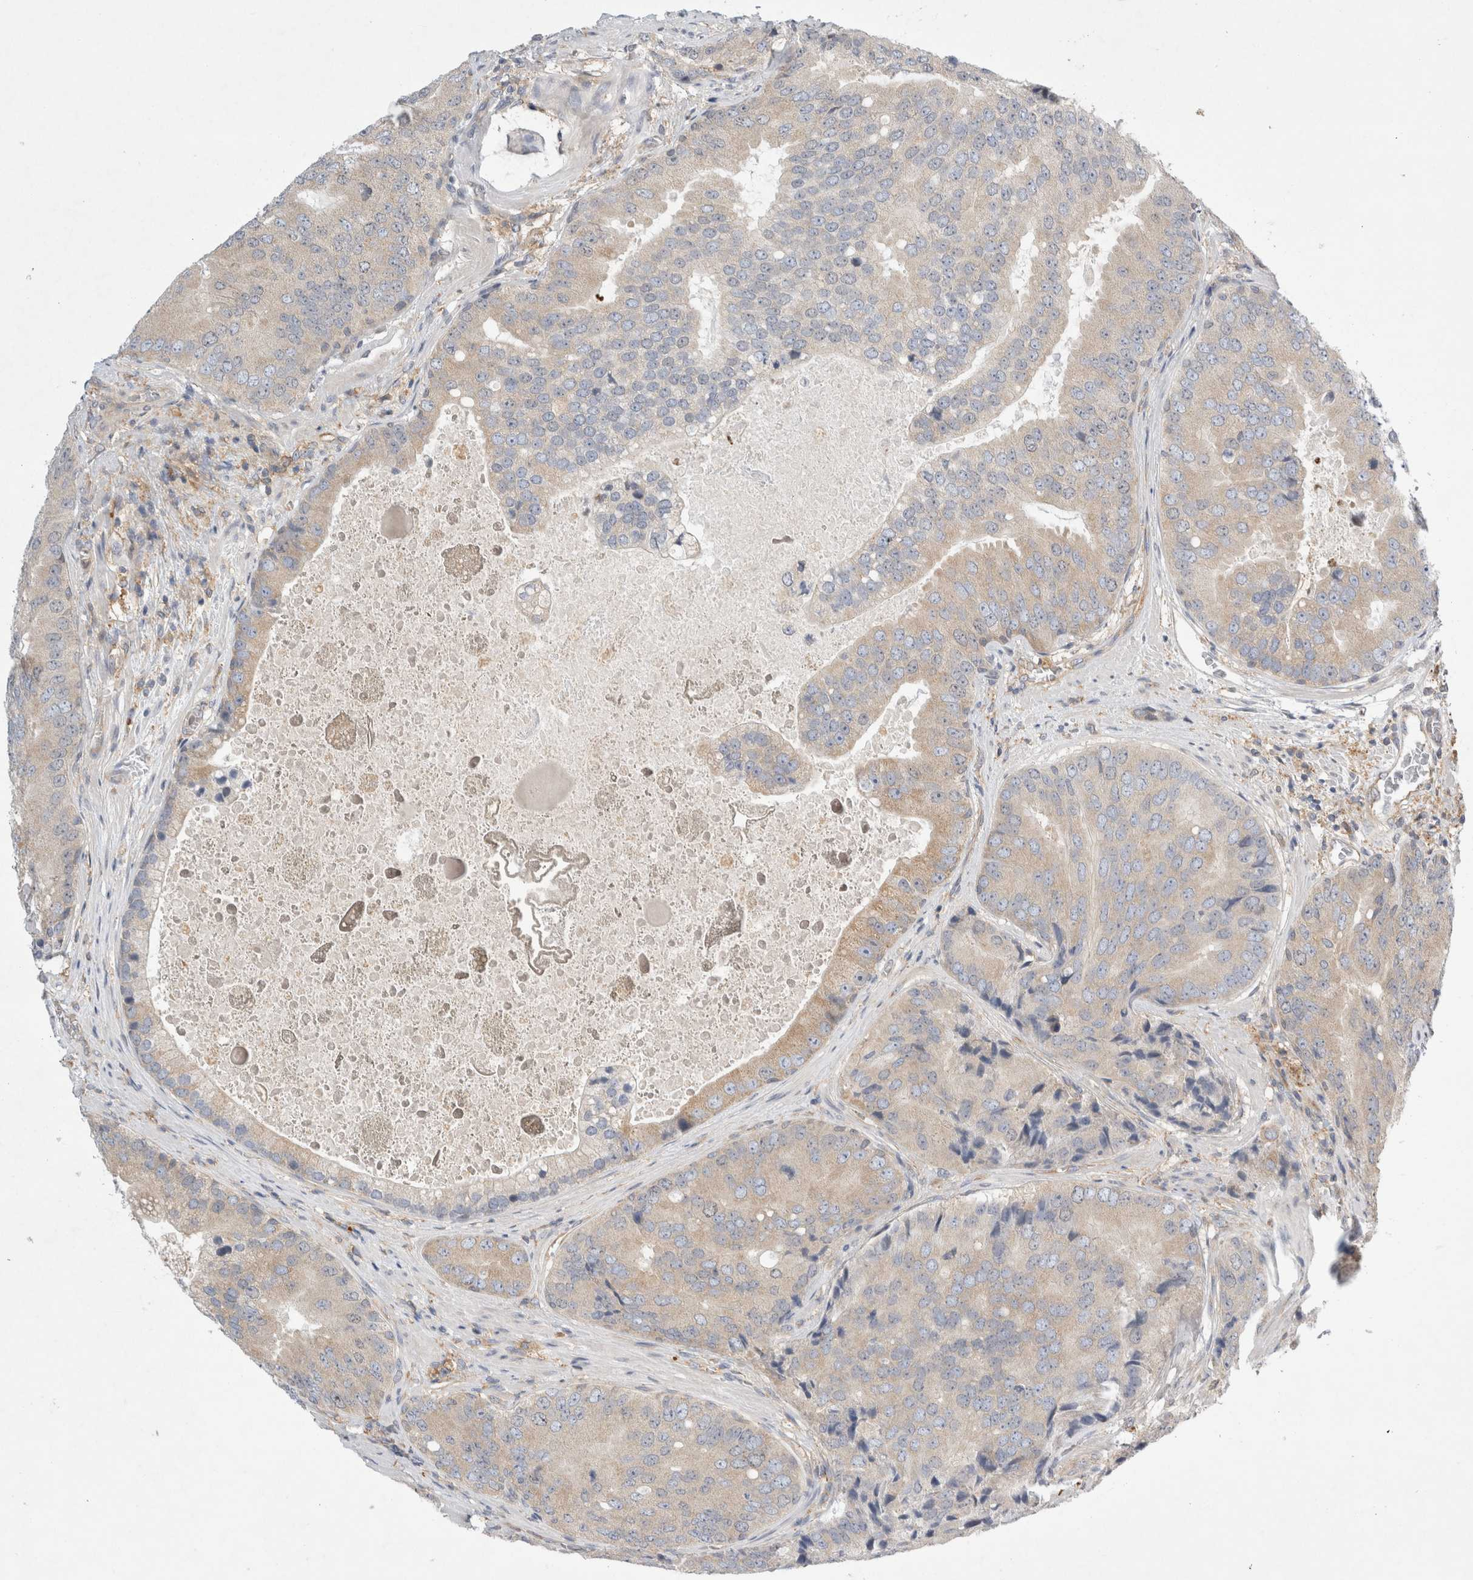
{"staining": {"intensity": "weak", "quantity": ">75%", "location": "cytoplasmic/membranous"}, "tissue": "prostate cancer", "cell_type": "Tumor cells", "image_type": "cancer", "snomed": [{"axis": "morphology", "description": "Adenocarcinoma, High grade"}, {"axis": "topography", "description": "Prostate"}], "caption": "Prostate cancer (high-grade adenocarcinoma) was stained to show a protein in brown. There is low levels of weak cytoplasmic/membranous expression in approximately >75% of tumor cells. (DAB = brown stain, brightfield microscopy at high magnification).", "gene": "CDCA7L", "patient": {"sex": "male", "age": 70}}